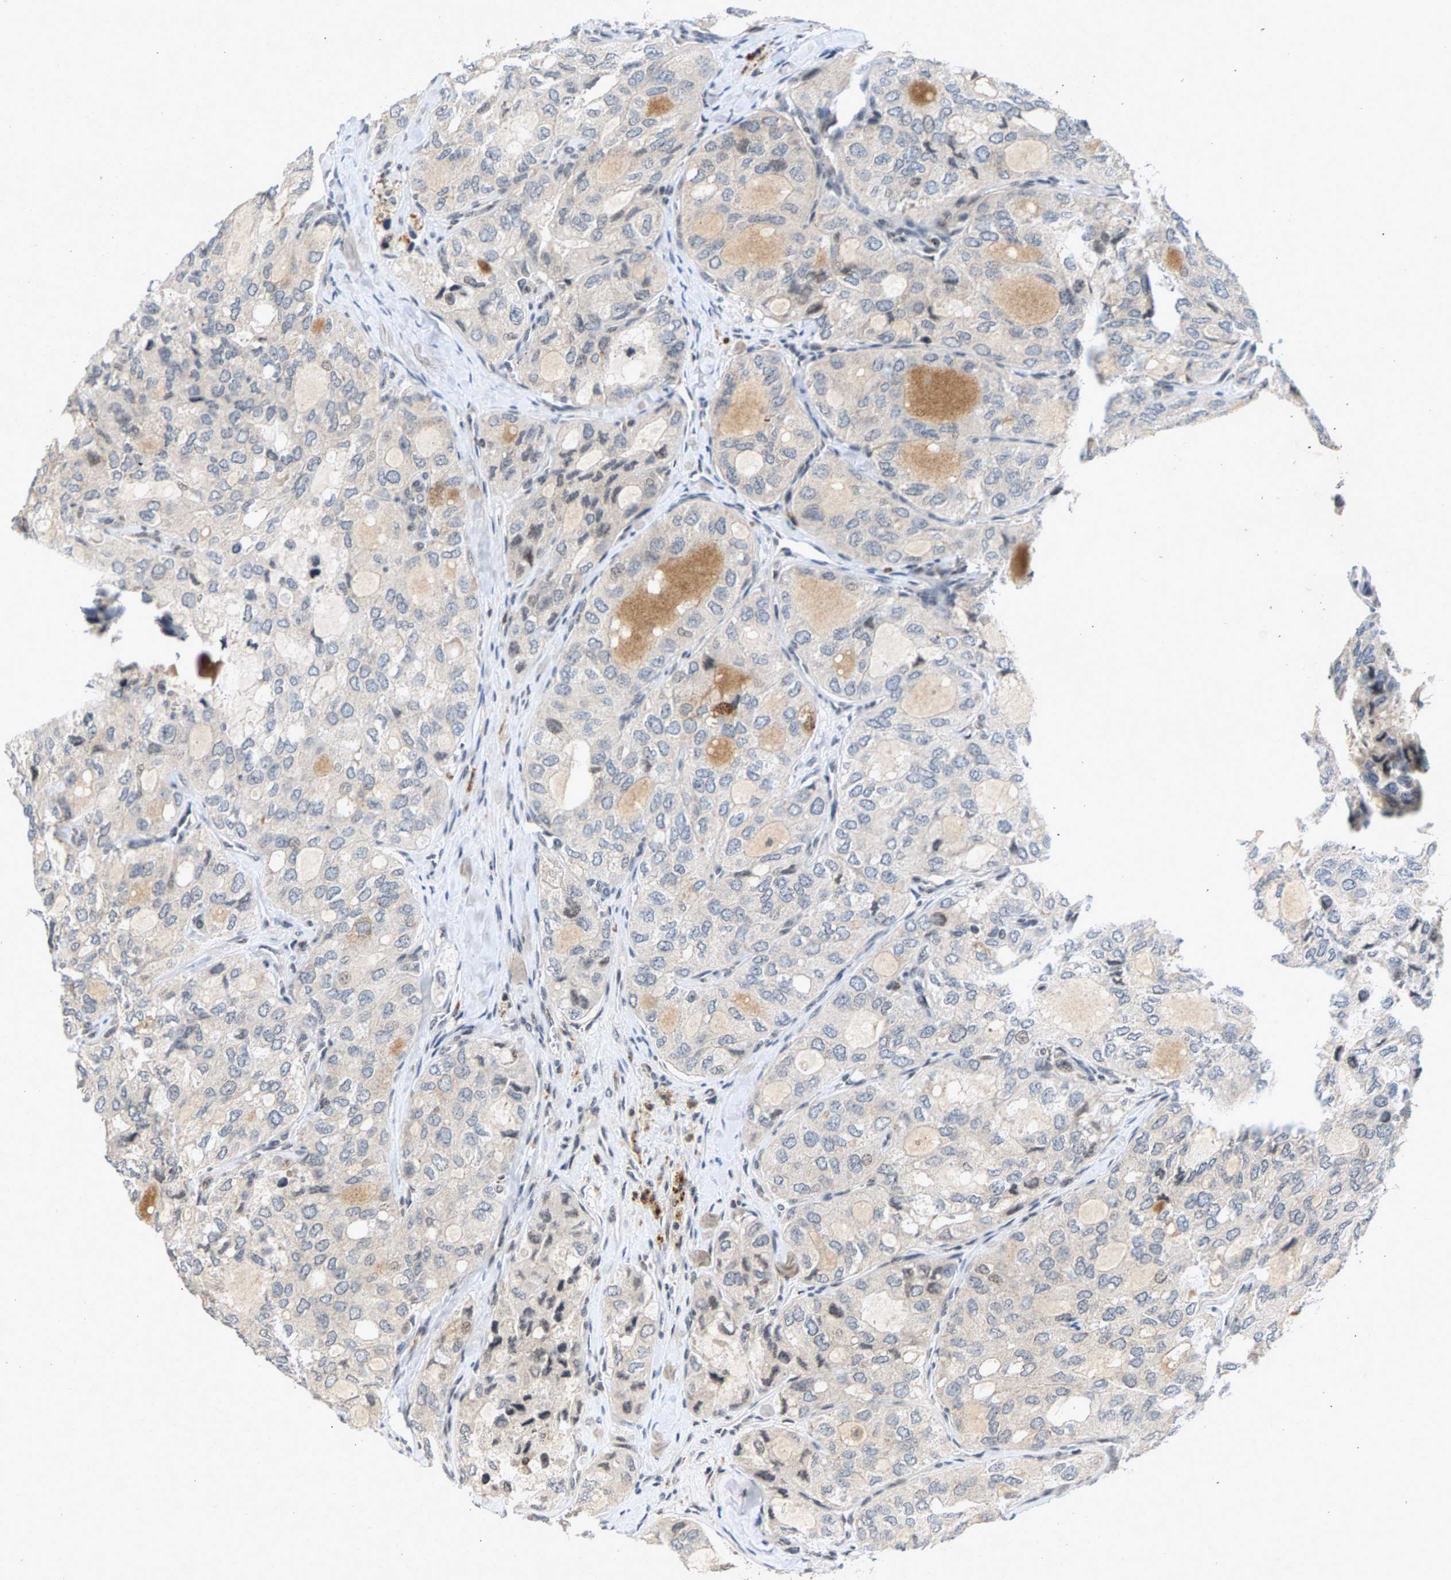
{"staining": {"intensity": "weak", "quantity": "<25%", "location": "cytoplasmic/membranous,nuclear"}, "tissue": "thyroid cancer", "cell_type": "Tumor cells", "image_type": "cancer", "snomed": [{"axis": "morphology", "description": "Follicular adenoma carcinoma, NOS"}, {"axis": "topography", "description": "Thyroid gland"}], "caption": "The histopathology image reveals no significant staining in tumor cells of thyroid cancer (follicular adenoma carcinoma). (DAB (3,3'-diaminobenzidine) IHC visualized using brightfield microscopy, high magnification).", "gene": "ZPR1", "patient": {"sex": "male", "age": 75}}